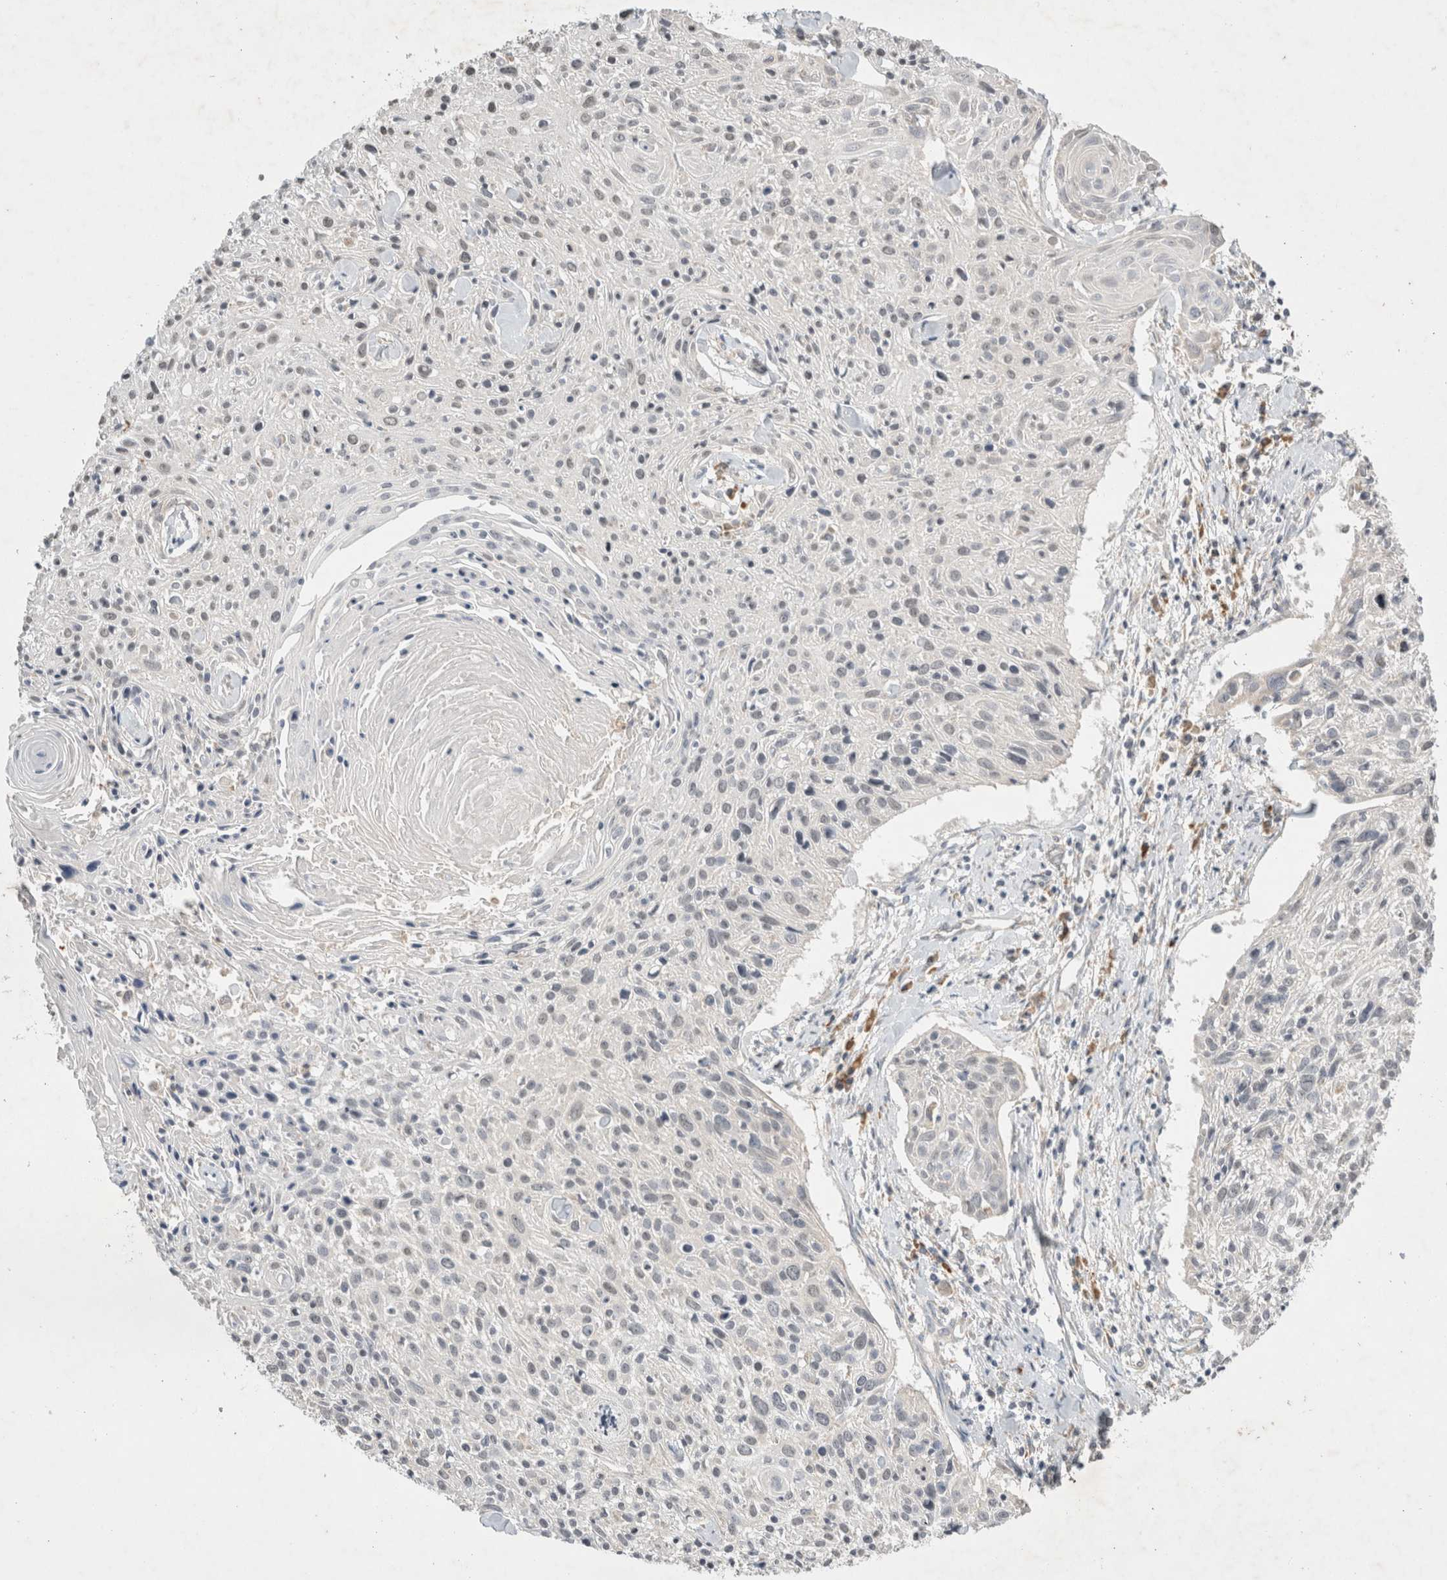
{"staining": {"intensity": "negative", "quantity": "none", "location": "none"}, "tissue": "cervical cancer", "cell_type": "Tumor cells", "image_type": "cancer", "snomed": [{"axis": "morphology", "description": "Squamous cell carcinoma, NOS"}, {"axis": "topography", "description": "Cervix"}], "caption": "This is an IHC image of cervical squamous cell carcinoma. There is no positivity in tumor cells.", "gene": "NEDD4L", "patient": {"sex": "female", "age": 51}}